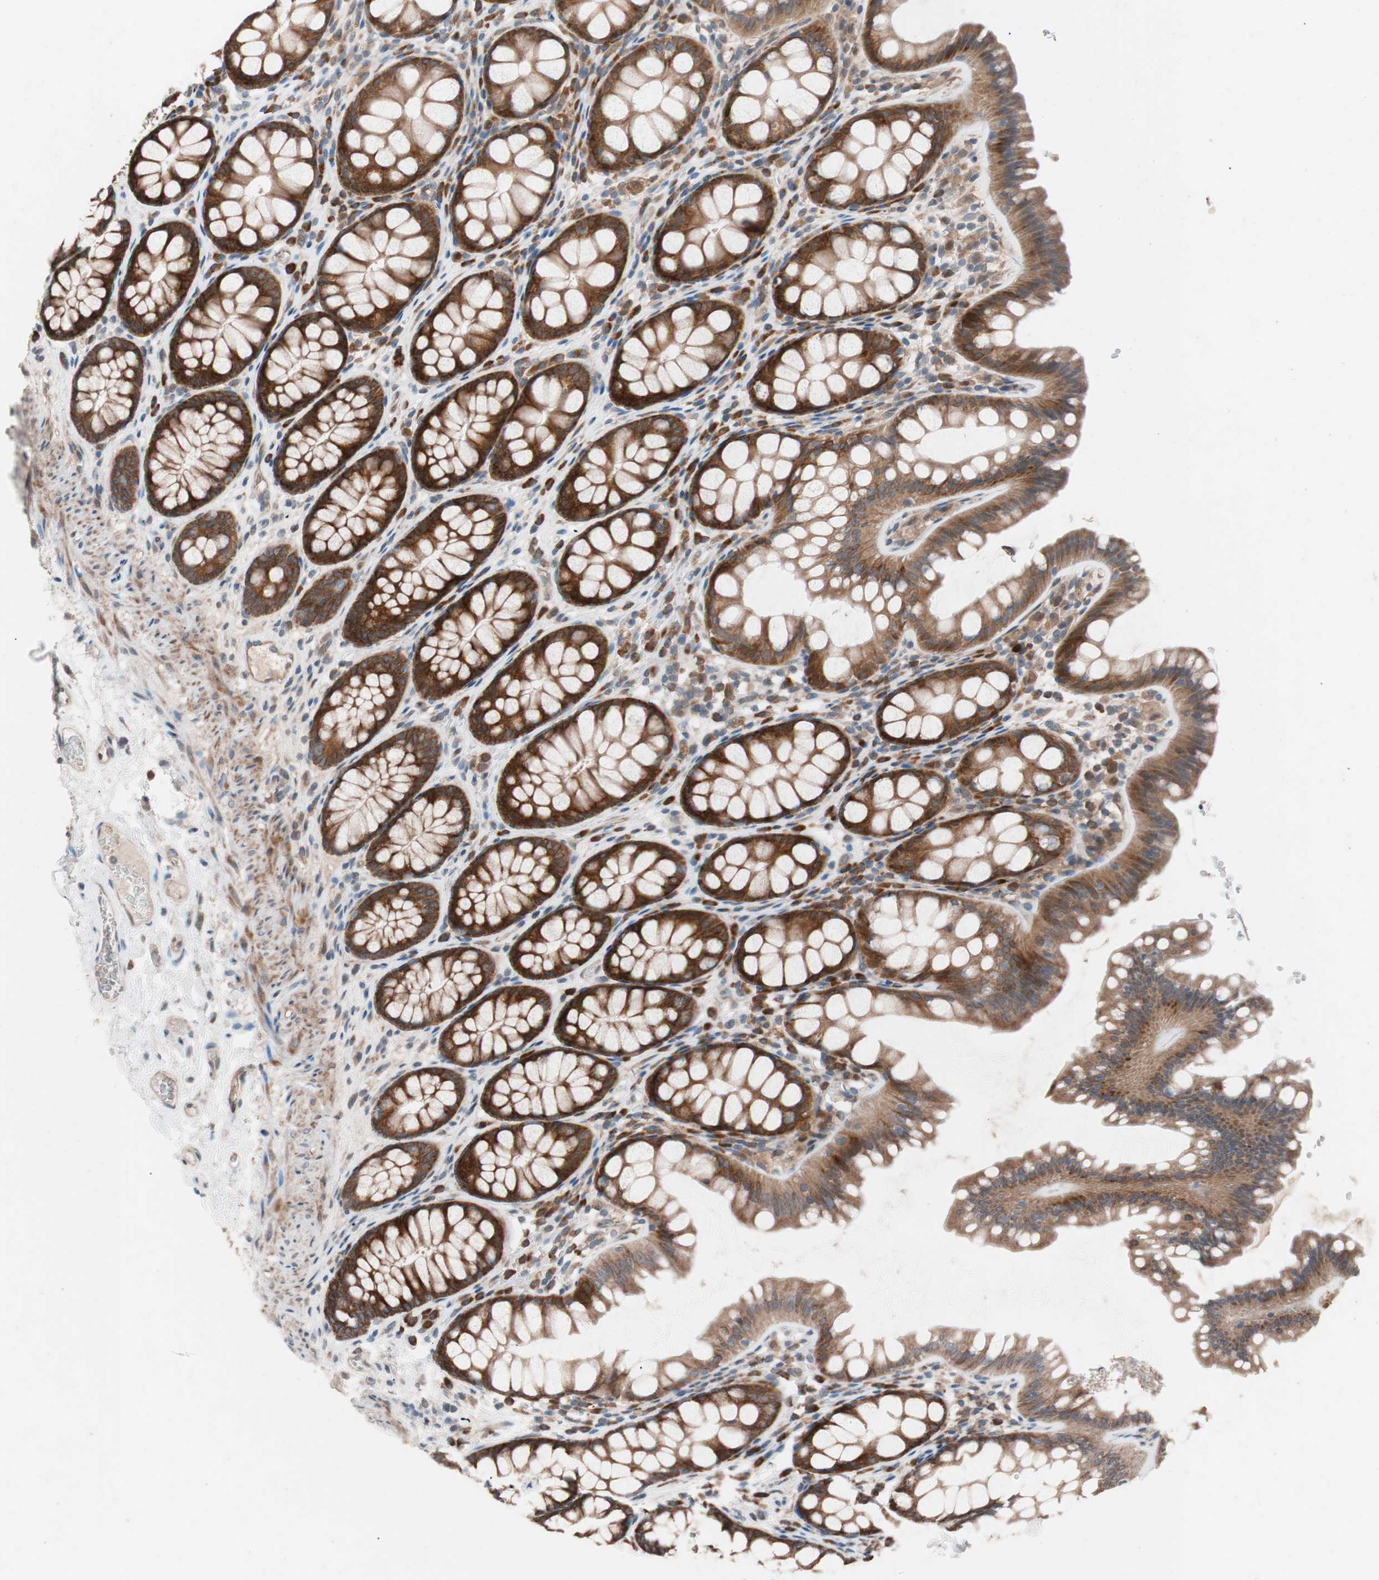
{"staining": {"intensity": "weak", "quantity": ">75%", "location": "cytoplasmic/membranous"}, "tissue": "colon", "cell_type": "Endothelial cells", "image_type": "normal", "snomed": [{"axis": "morphology", "description": "Normal tissue, NOS"}, {"axis": "topography", "description": "Colon"}], "caption": "This histopathology image reveals immunohistochemistry staining of unremarkable human colon, with low weak cytoplasmic/membranous staining in about >75% of endothelial cells.", "gene": "FAAH", "patient": {"sex": "female", "age": 55}}